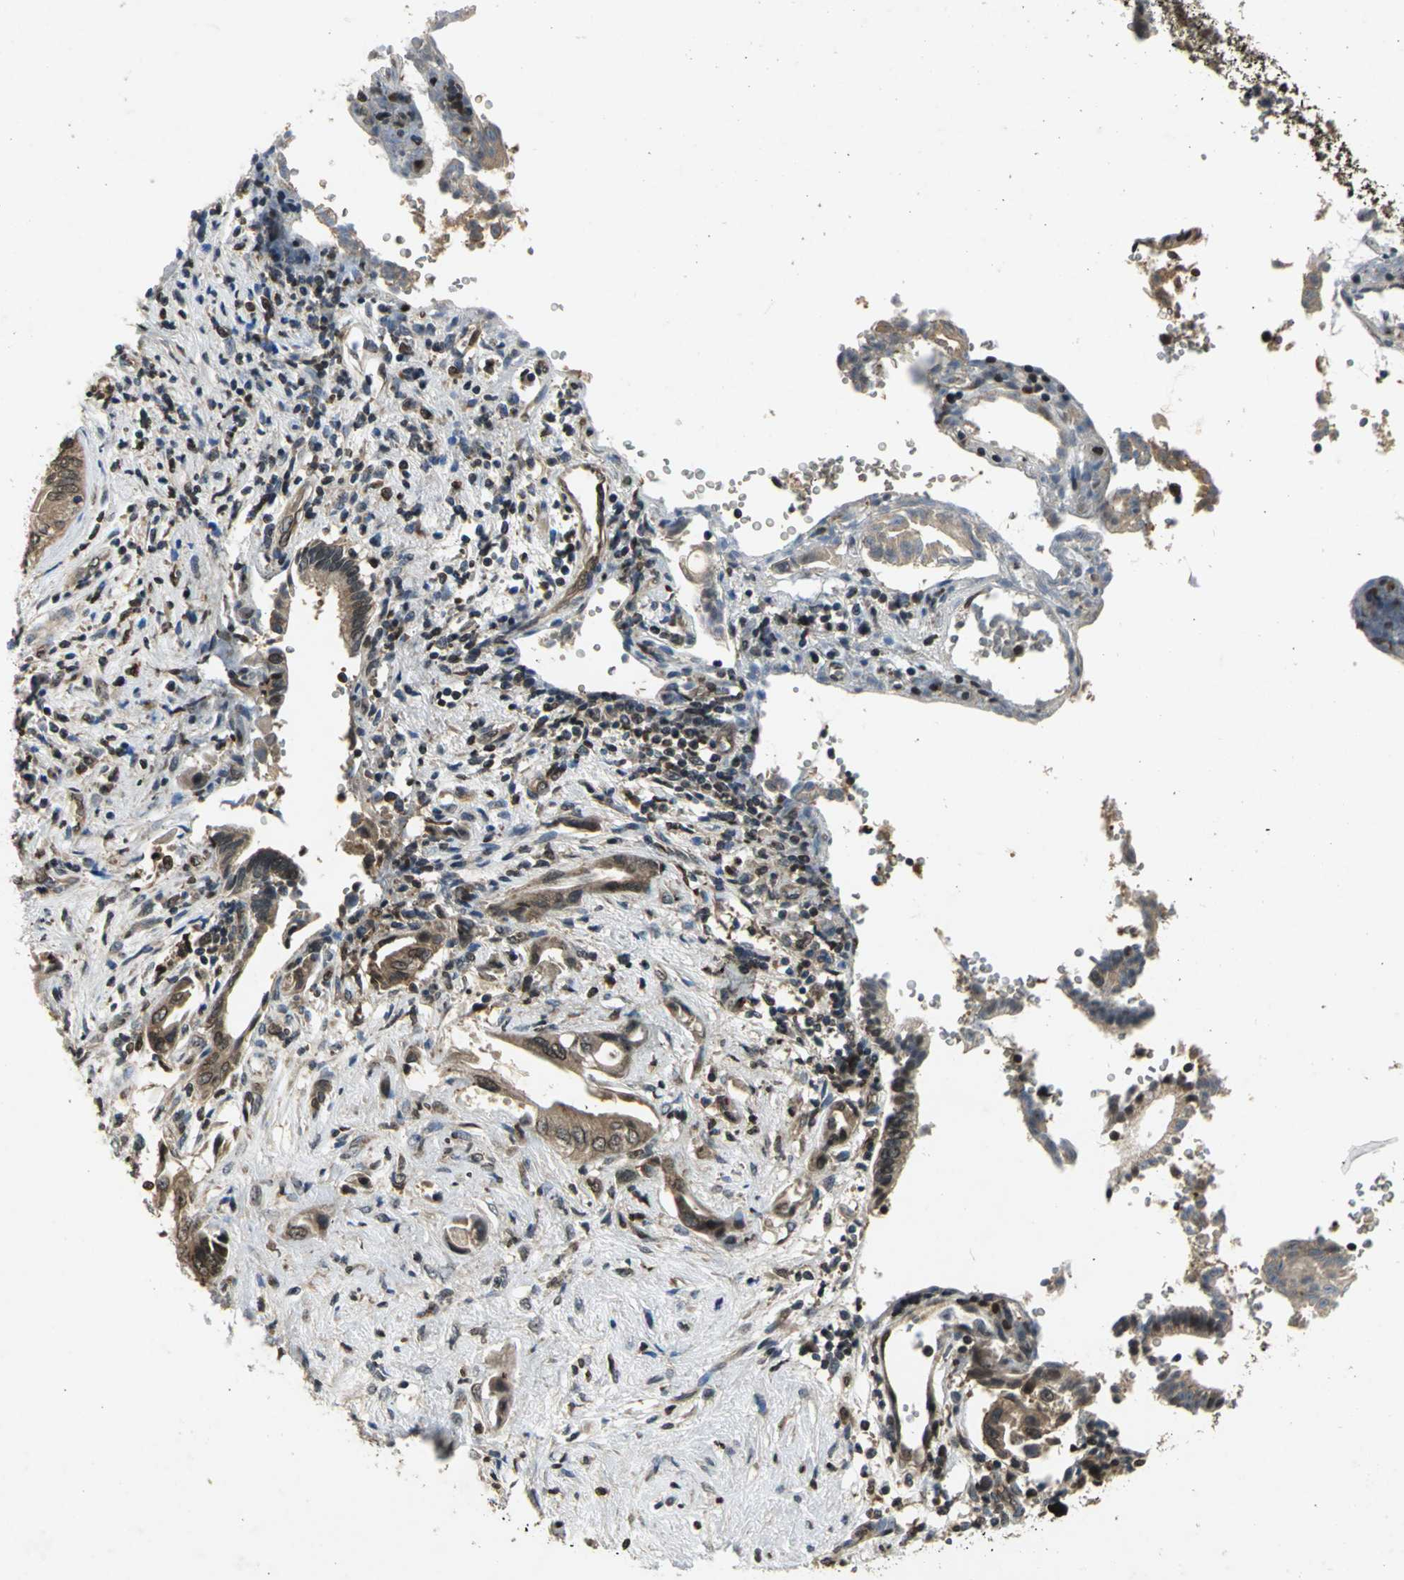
{"staining": {"intensity": "moderate", "quantity": ">75%", "location": "cytoplasmic/membranous,nuclear"}, "tissue": "liver cancer", "cell_type": "Tumor cells", "image_type": "cancer", "snomed": [{"axis": "morphology", "description": "Cholangiocarcinoma"}, {"axis": "topography", "description": "Liver"}], "caption": "Protein expression analysis of liver cancer demonstrates moderate cytoplasmic/membranous and nuclear staining in approximately >75% of tumor cells. The staining was performed using DAB to visualize the protein expression in brown, while the nuclei were stained in blue with hematoxylin (Magnification: 20x).", "gene": "AHR", "patient": {"sex": "male", "age": 58}}